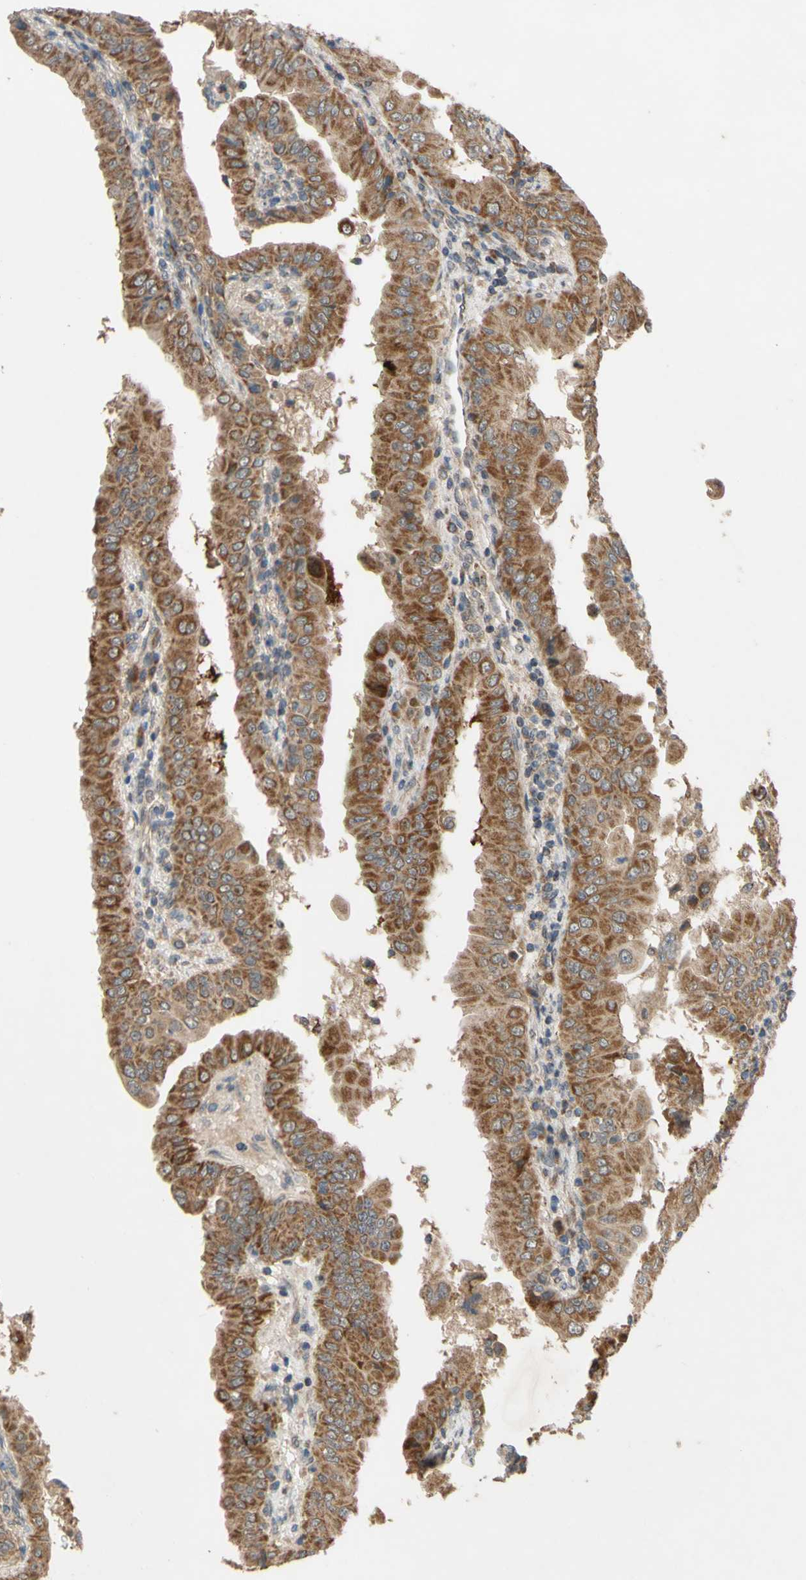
{"staining": {"intensity": "moderate", "quantity": ">75%", "location": "cytoplasmic/membranous"}, "tissue": "thyroid cancer", "cell_type": "Tumor cells", "image_type": "cancer", "snomed": [{"axis": "morphology", "description": "Papillary adenocarcinoma, NOS"}, {"axis": "topography", "description": "Thyroid gland"}], "caption": "Brown immunohistochemical staining in human thyroid cancer displays moderate cytoplasmic/membranous expression in about >75% of tumor cells.", "gene": "CD164", "patient": {"sex": "male", "age": 33}}